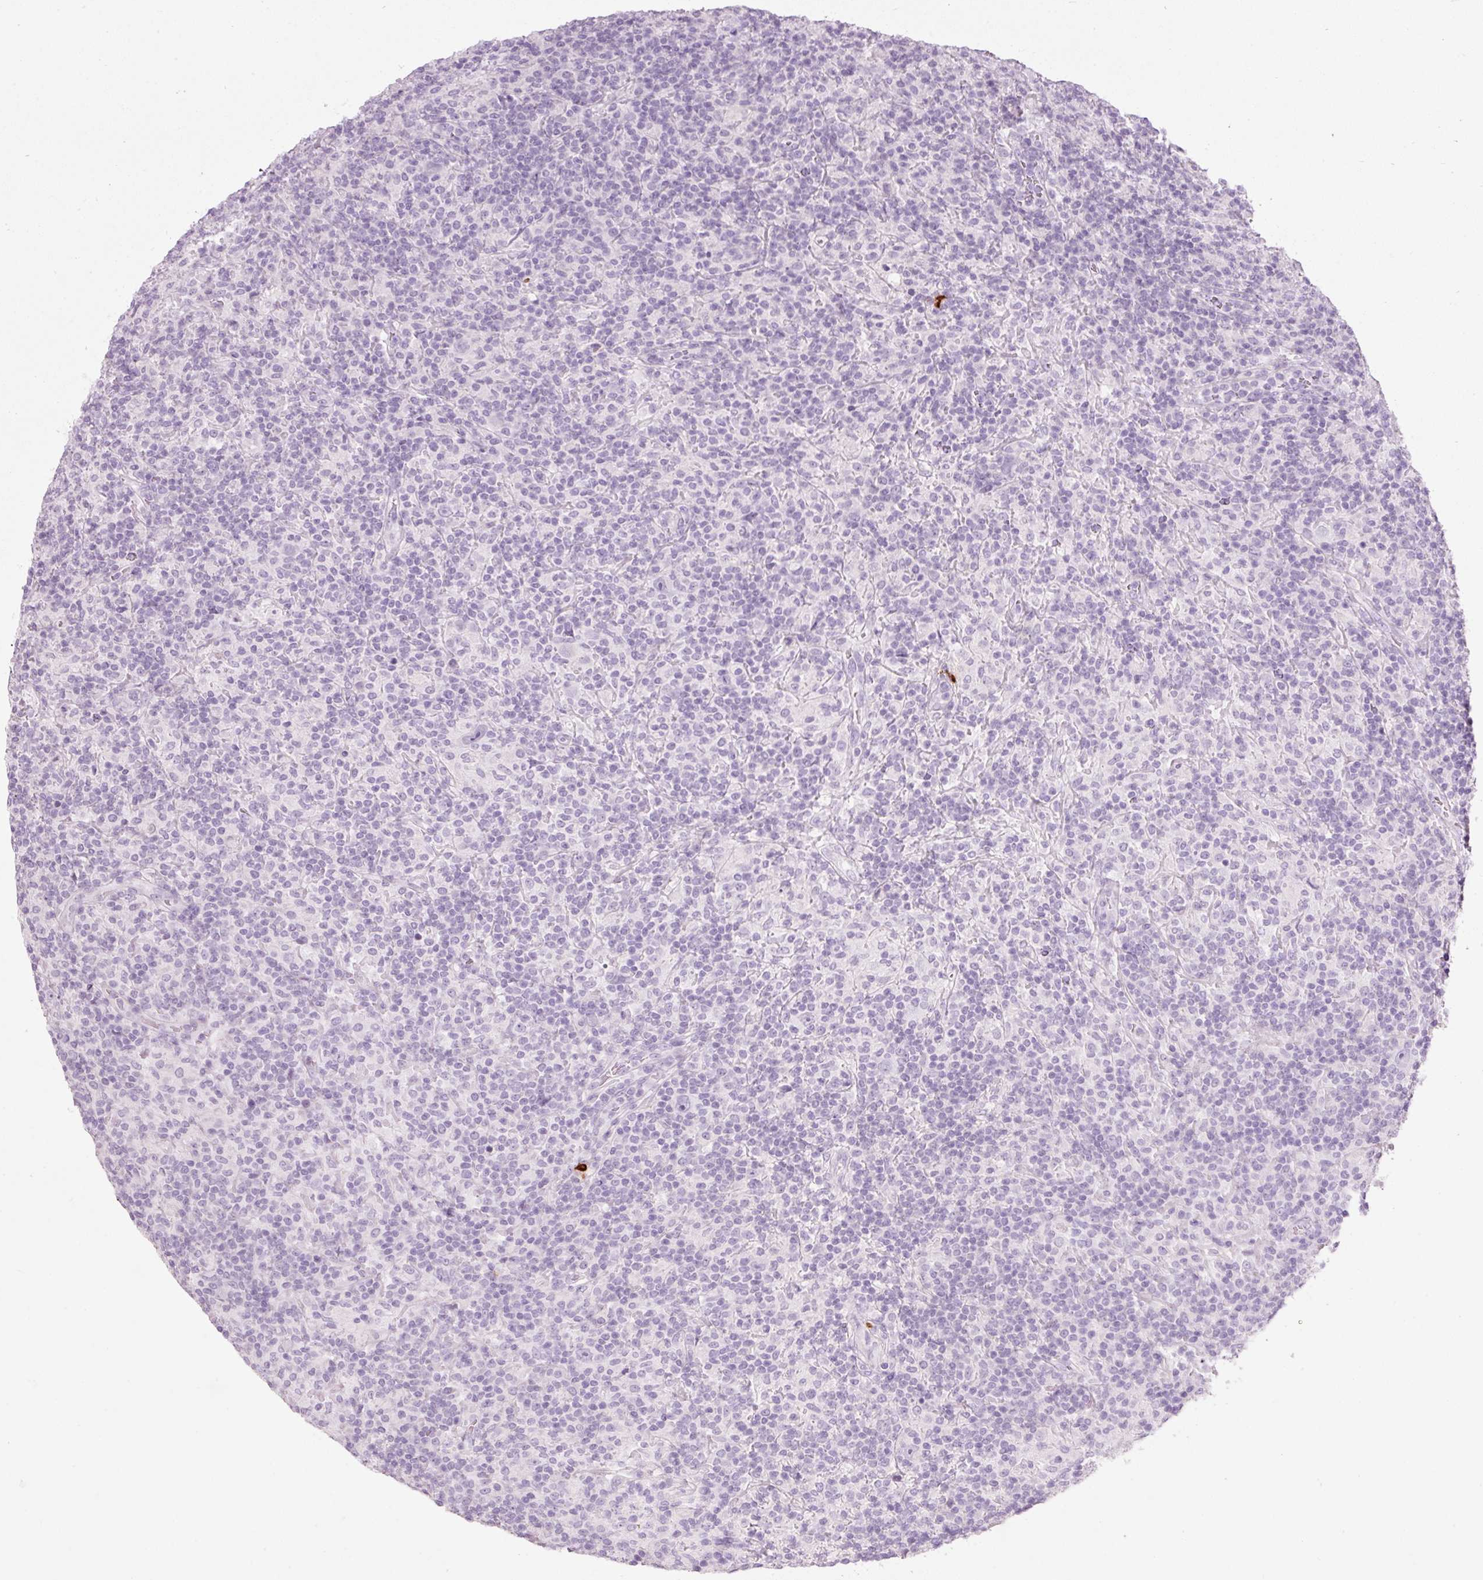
{"staining": {"intensity": "negative", "quantity": "none", "location": "none"}, "tissue": "lymphoma", "cell_type": "Tumor cells", "image_type": "cancer", "snomed": [{"axis": "morphology", "description": "Hodgkin's disease, NOS"}, {"axis": "topography", "description": "Lymph node"}], "caption": "Immunohistochemistry (IHC) image of Hodgkin's disease stained for a protein (brown), which exhibits no staining in tumor cells.", "gene": "CMA1", "patient": {"sex": "male", "age": 70}}